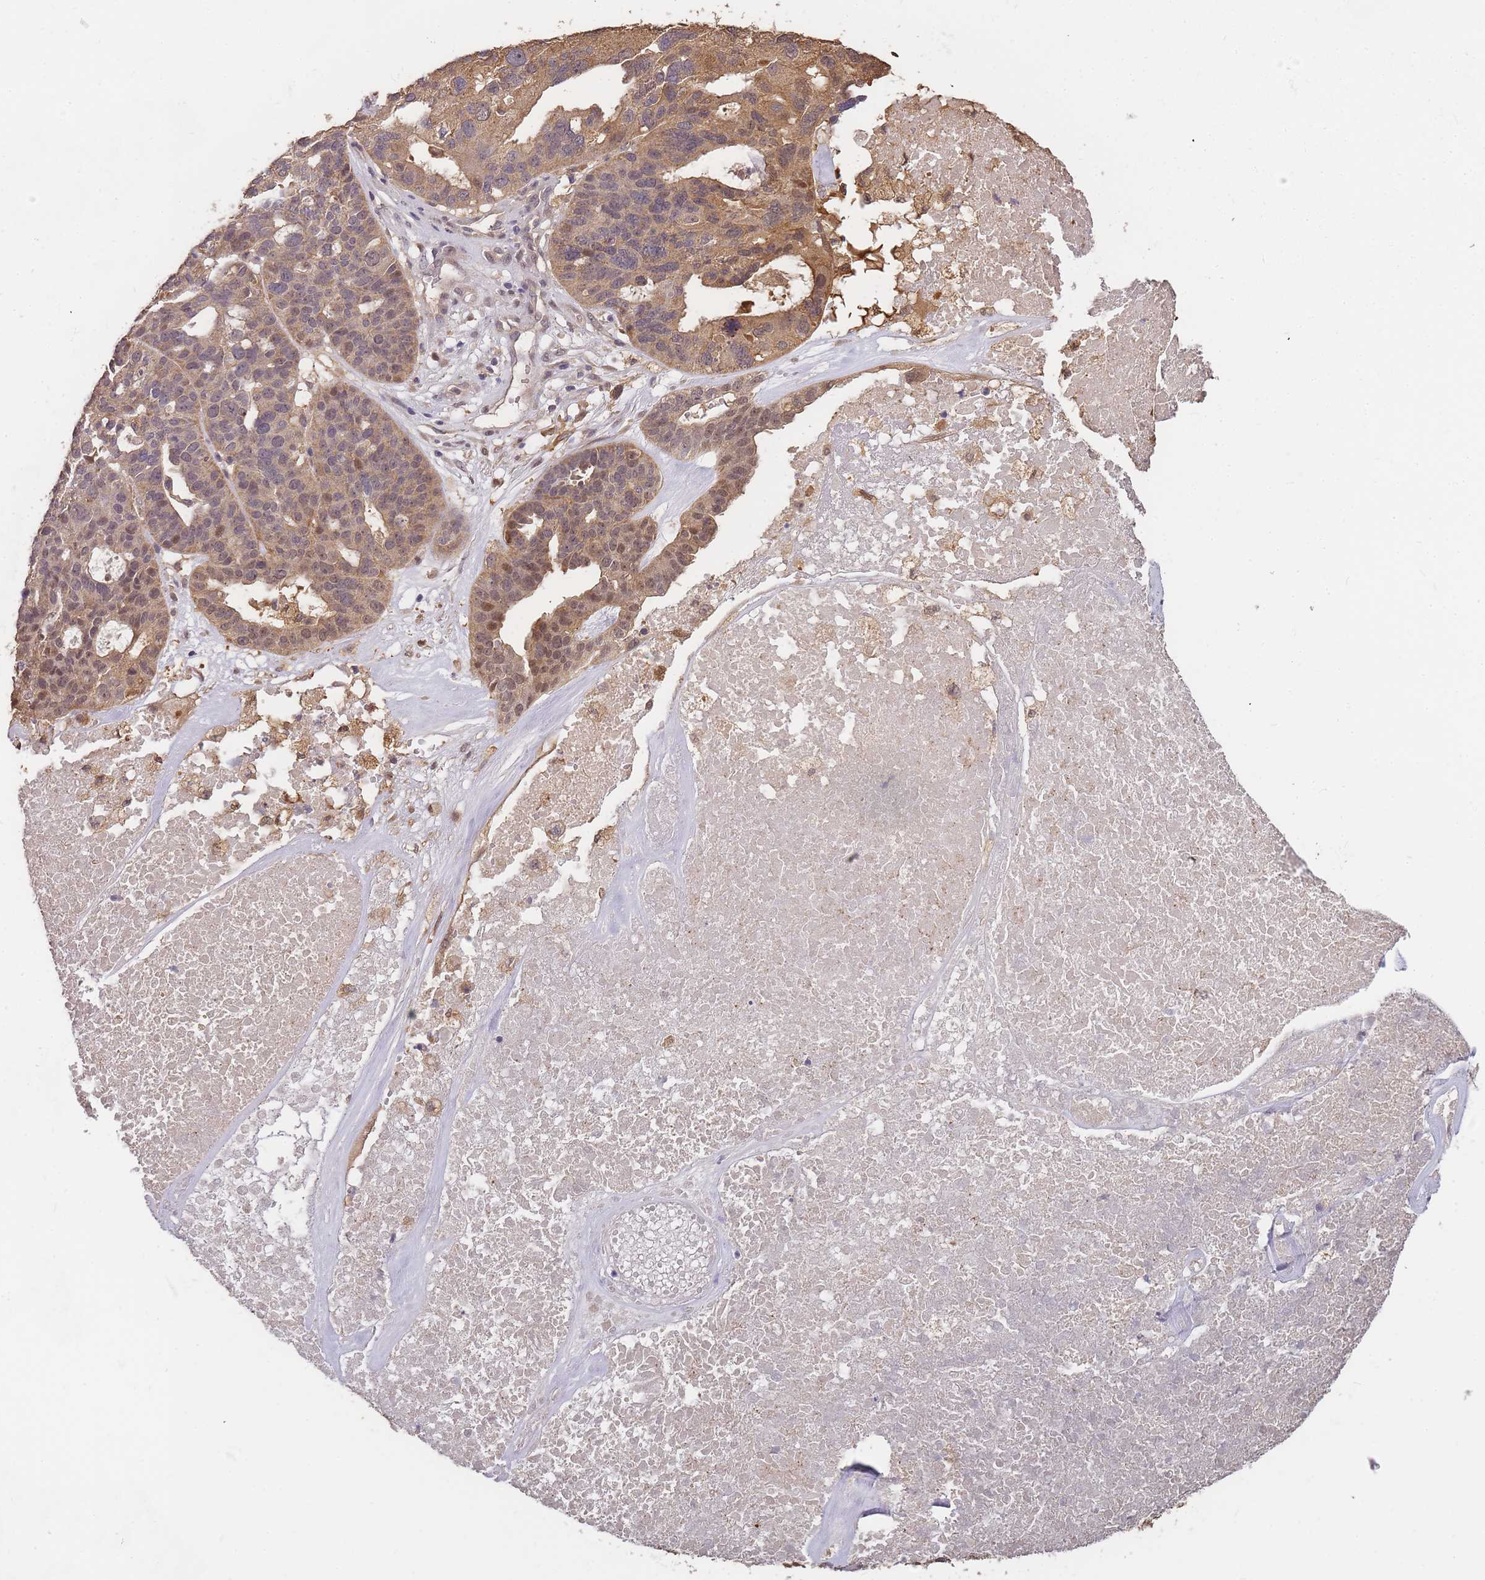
{"staining": {"intensity": "moderate", "quantity": "25%-75%", "location": "cytoplasmic/membranous"}, "tissue": "ovarian cancer", "cell_type": "Tumor cells", "image_type": "cancer", "snomed": [{"axis": "morphology", "description": "Cystadenocarcinoma, serous, NOS"}, {"axis": "topography", "description": "Ovary"}], "caption": "Tumor cells exhibit medium levels of moderate cytoplasmic/membranous positivity in approximately 25%-75% of cells in ovarian cancer.", "gene": "CDKN2AIPNL", "patient": {"sex": "female", "age": 59}}